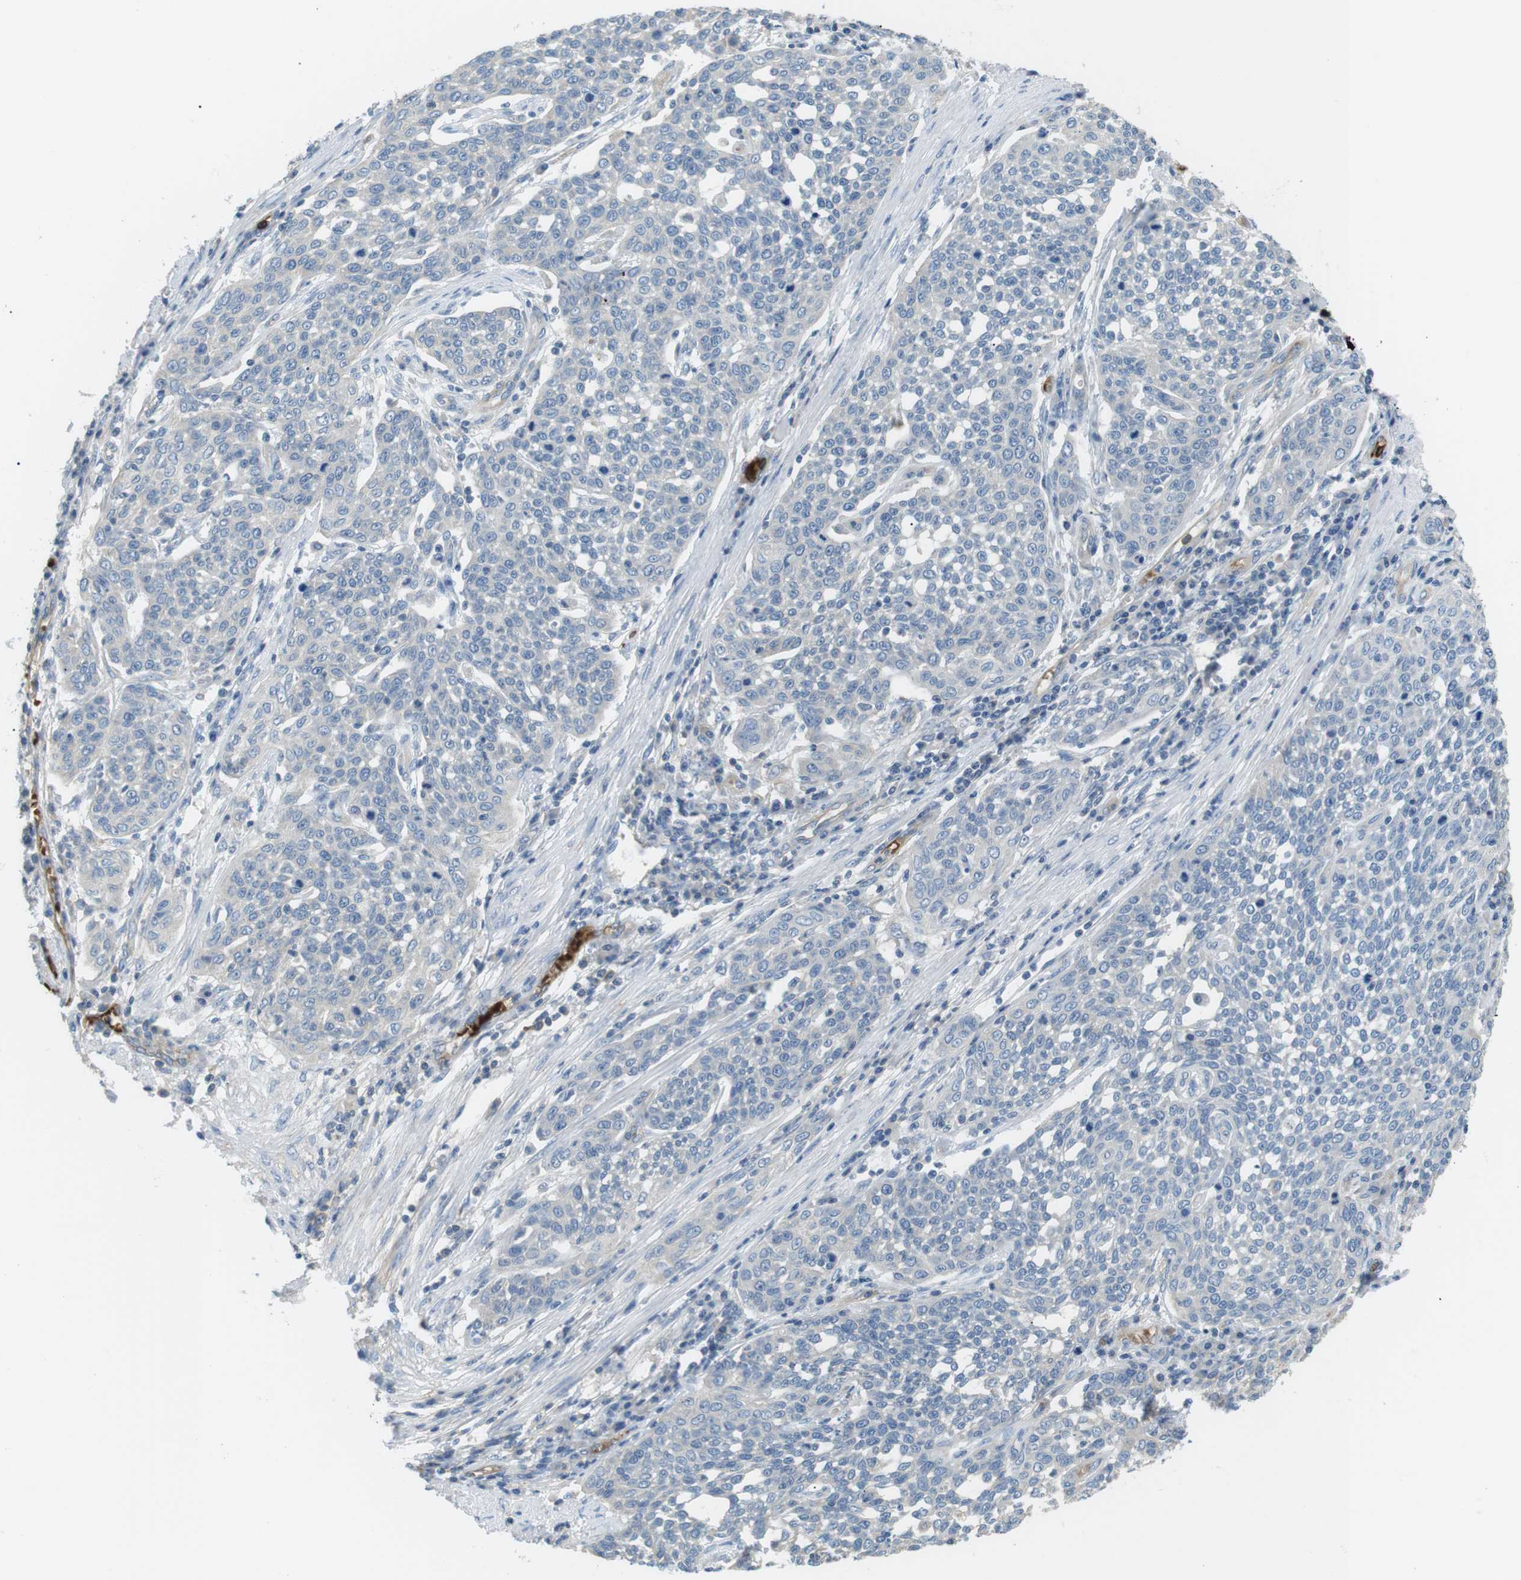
{"staining": {"intensity": "negative", "quantity": "none", "location": "none"}, "tissue": "cervical cancer", "cell_type": "Tumor cells", "image_type": "cancer", "snomed": [{"axis": "morphology", "description": "Squamous cell carcinoma, NOS"}, {"axis": "topography", "description": "Cervix"}], "caption": "IHC image of neoplastic tissue: human cervical squamous cell carcinoma stained with DAB (3,3'-diaminobenzidine) displays no significant protein expression in tumor cells.", "gene": "ADCY10", "patient": {"sex": "female", "age": 34}}